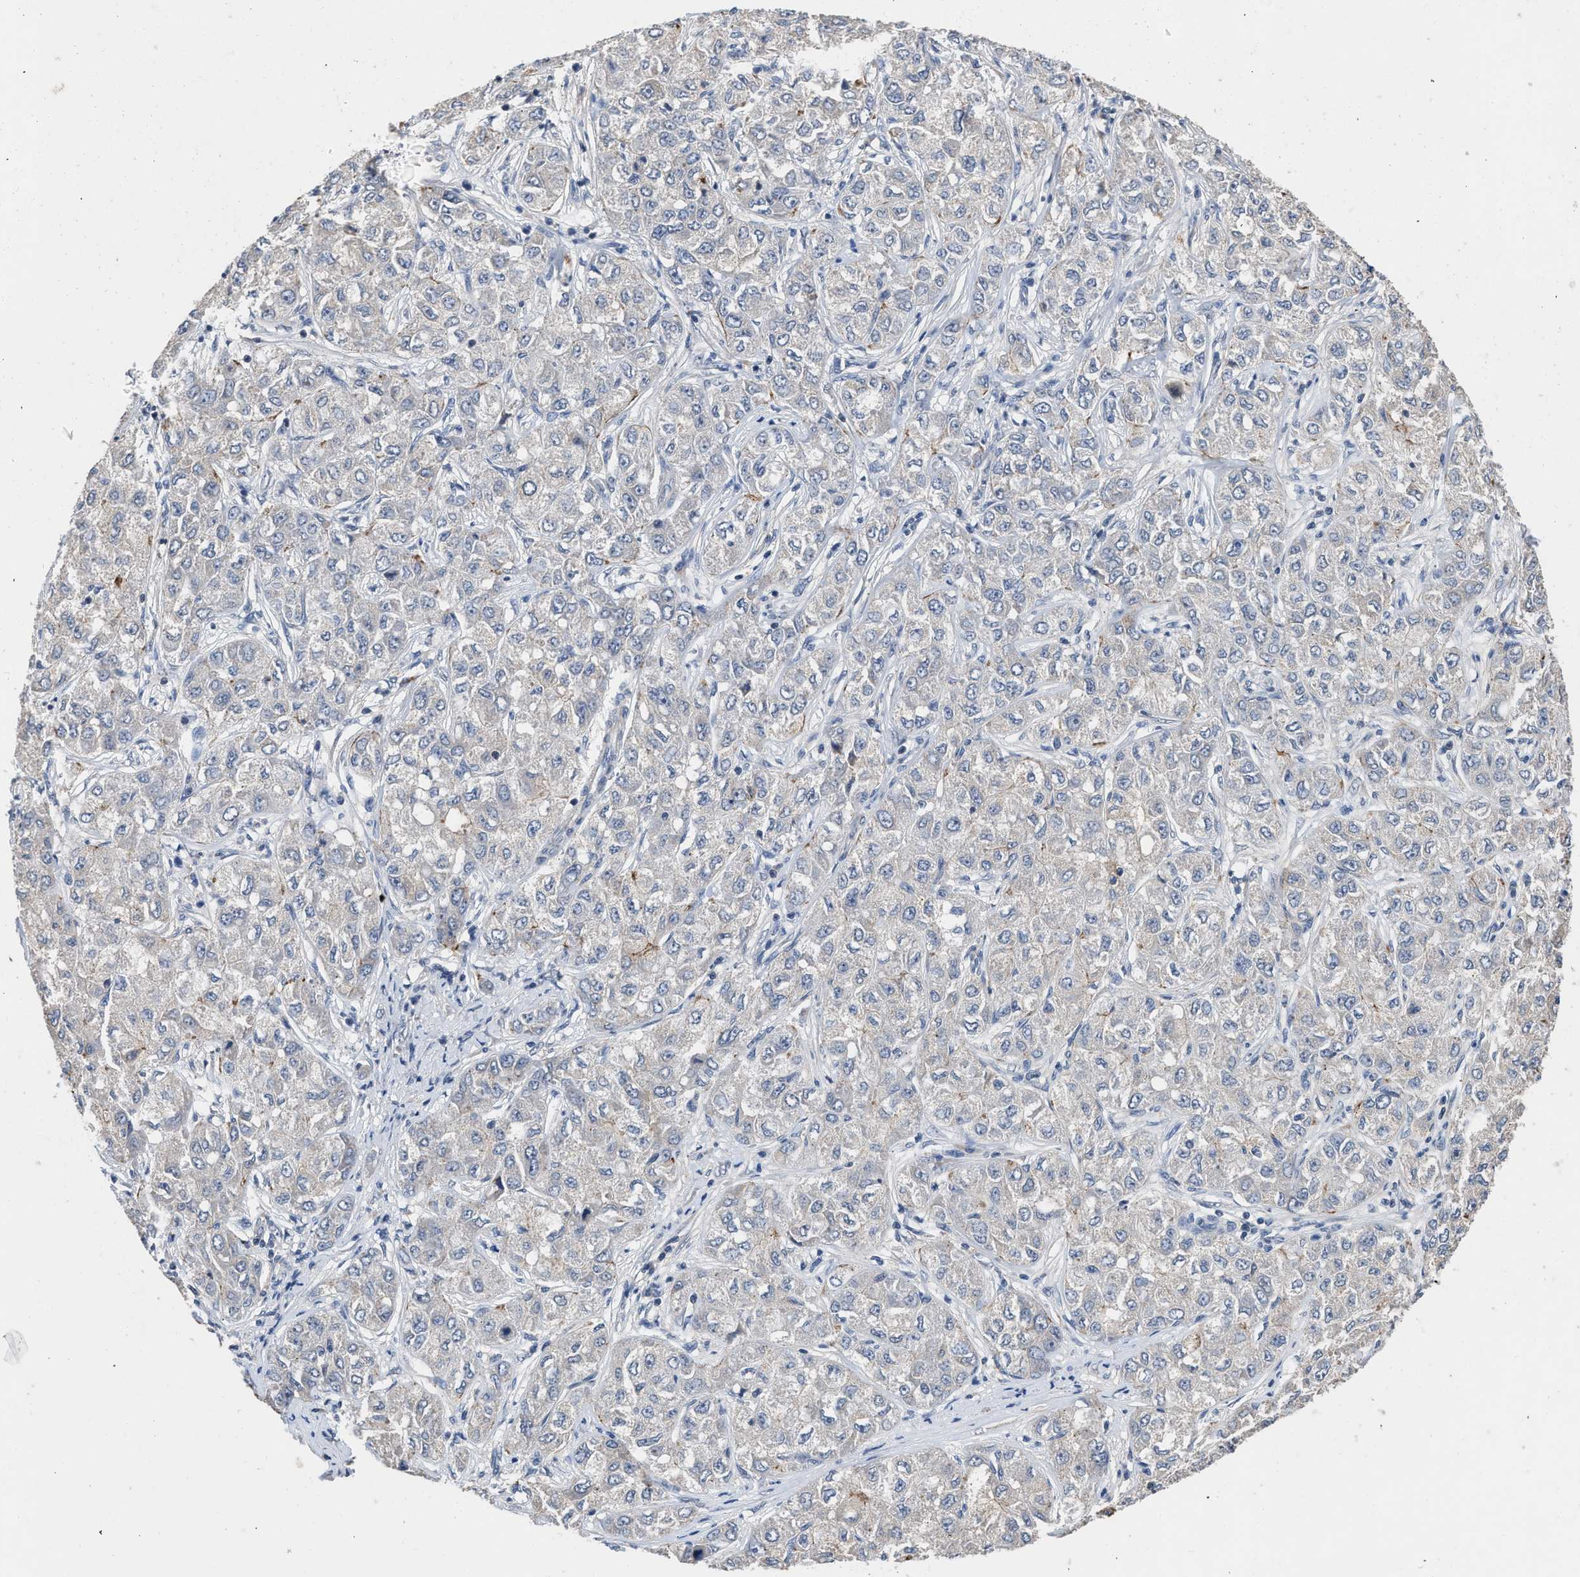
{"staining": {"intensity": "weak", "quantity": "<25%", "location": "cytoplasmic/membranous"}, "tissue": "liver cancer", "cell_type": "Tumor cells", "image_type": "cancer", "snomed": [{"axis": "morphology", "description": "Carcinoma, Hepatocellular, NOS"}, {"axis": "topography", "description": "Liver"}], "caption": "Tumor cells show no significant staining in hepatocellular carcinoma (liver).", "gene": "CSF3R", "patient": {"sex": "male", "age": 80}}